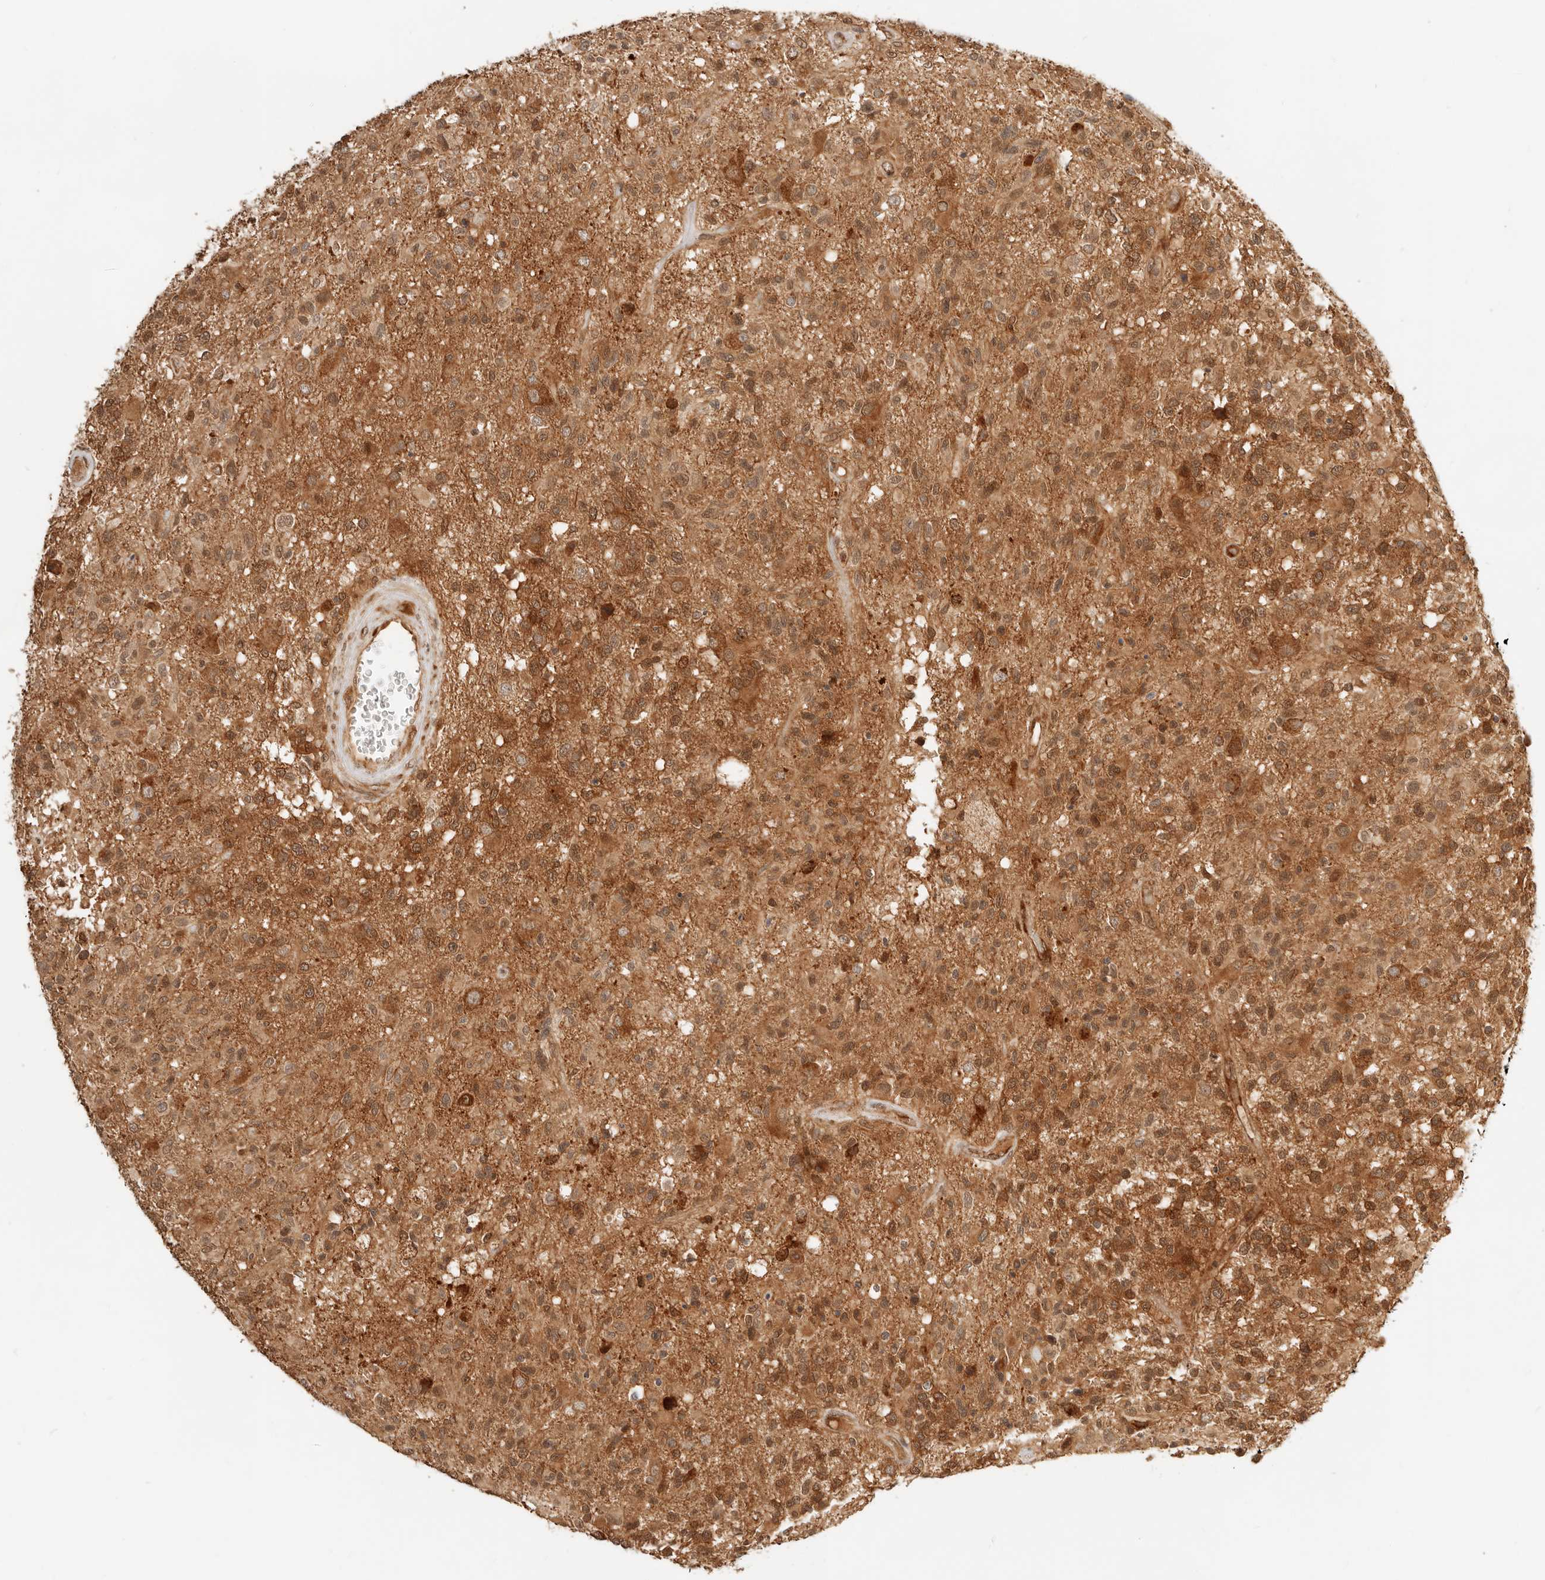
{"staining": {"intensity": "moderate", "quantity": ">75%", "location": "cytoplasmic/membranous,nuclear"}, "tissue": "glioma", "cell_type": "Tumor cells", "image_type": "cancer", "snomed": [{"axis": "morphology", "description": "Glioma, malignant, High grade"}, {"axis": "morphology", "description": "Glioblastoma, NOS"}, {"axis": "topography", "description": "Brain"}], "caption": "Protein expression analysis of glioma demonstrates moderate cytoplasmic/membranous and nuclear positivity in about >75% of tumor cells.", "gene": "BAALC", "patient": {"sex": "male", "age": 60}}